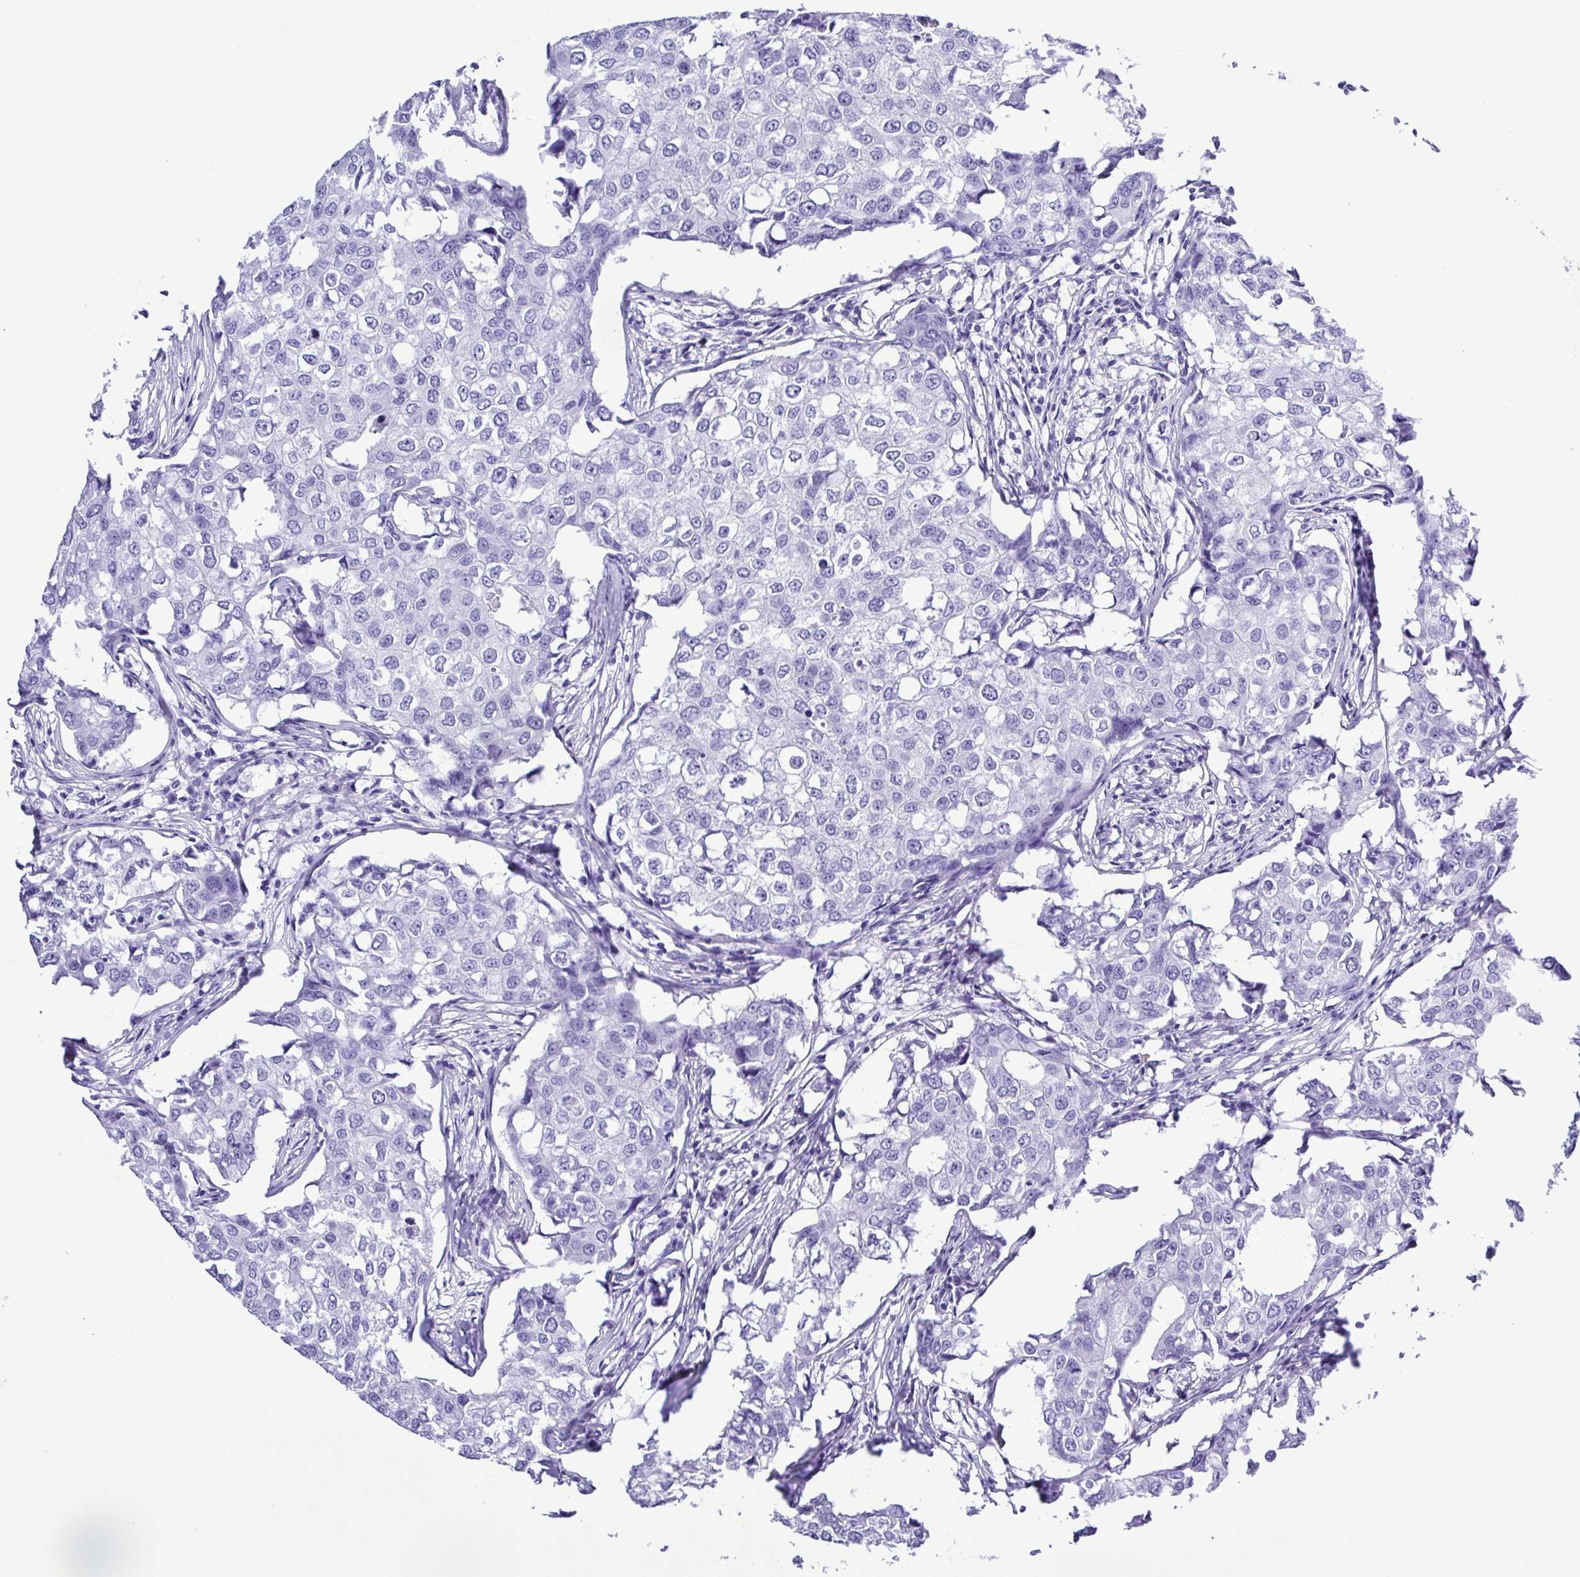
{"staining": {"intensity": "negative", "quantity": "none", "location": "none"}, "tissue": "breast cancer", "cell_type": "Tumor cells", "image_type": "cancer", "snomed": [{"axis": "morphology", "description": "Duct carcinoma"}, {"axis": "topography", "description": "Breast"}], "caption": "Human infiltrating ductal carcinoma (breast) stained for a protein using immunohistochemistry shows no expression in tumor cells.", "gene": "SYT1", "patient": {"sex": "female", "age": 27}}